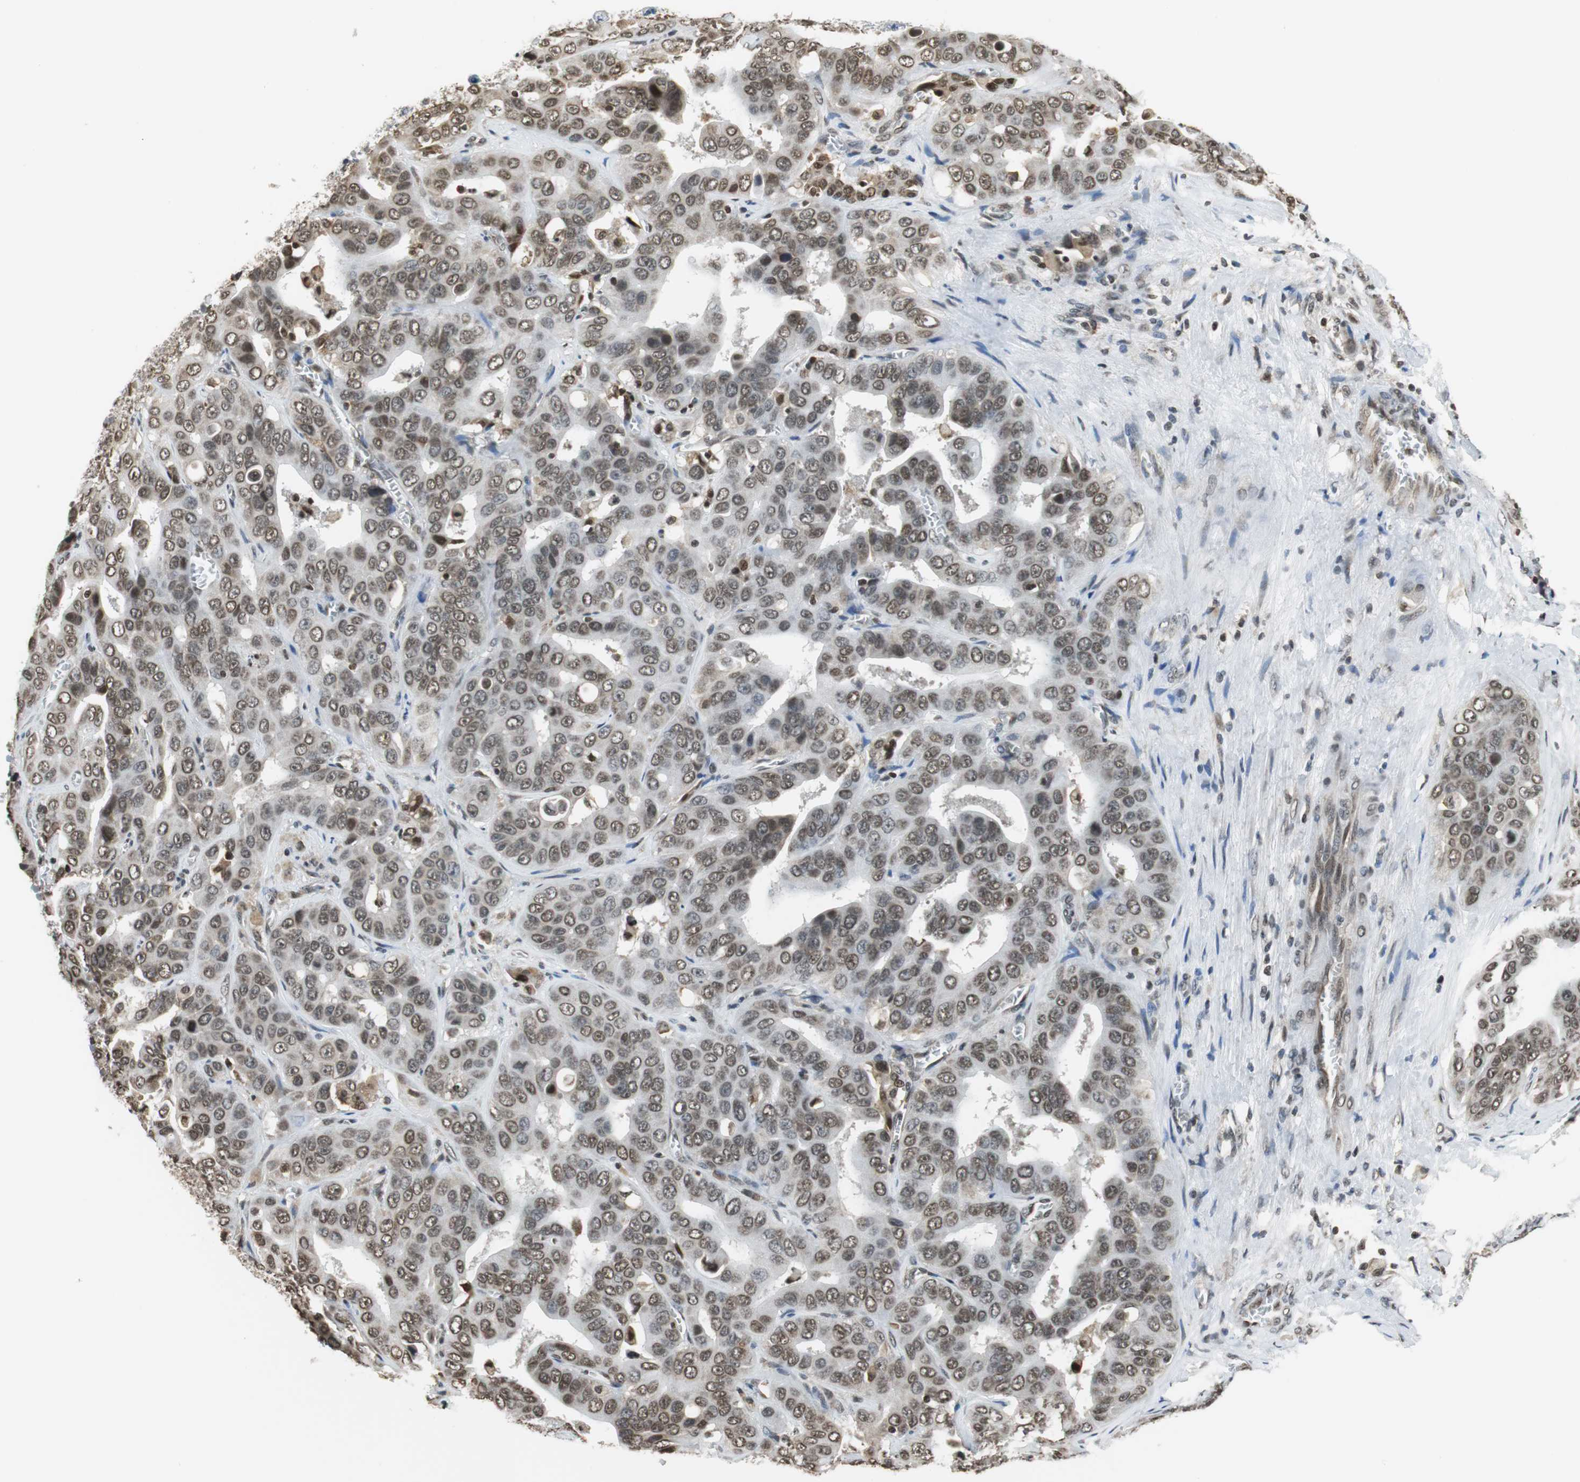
{"staining": {"intensity": "moderate", "quantity": ">75%", "location": "nuclear"}, "tissue": "liver cancer", "cell_type": "Tumor cells", "image_type": "cancer", "snomed": [{"axis": "morphology", "description": "Cholangiocarcinoma"}, {"axis": "topography", "description": "Liver"}], "caption": "A brown stain highlights moderate nuclear staining of a protein in liver cancer (cholangiocarcinoma) tumor cells. (Brightfield microscopy of DAB IHC at high magnification).", "gene": "REST", "patient": {"sex": "female", "age": 52}}